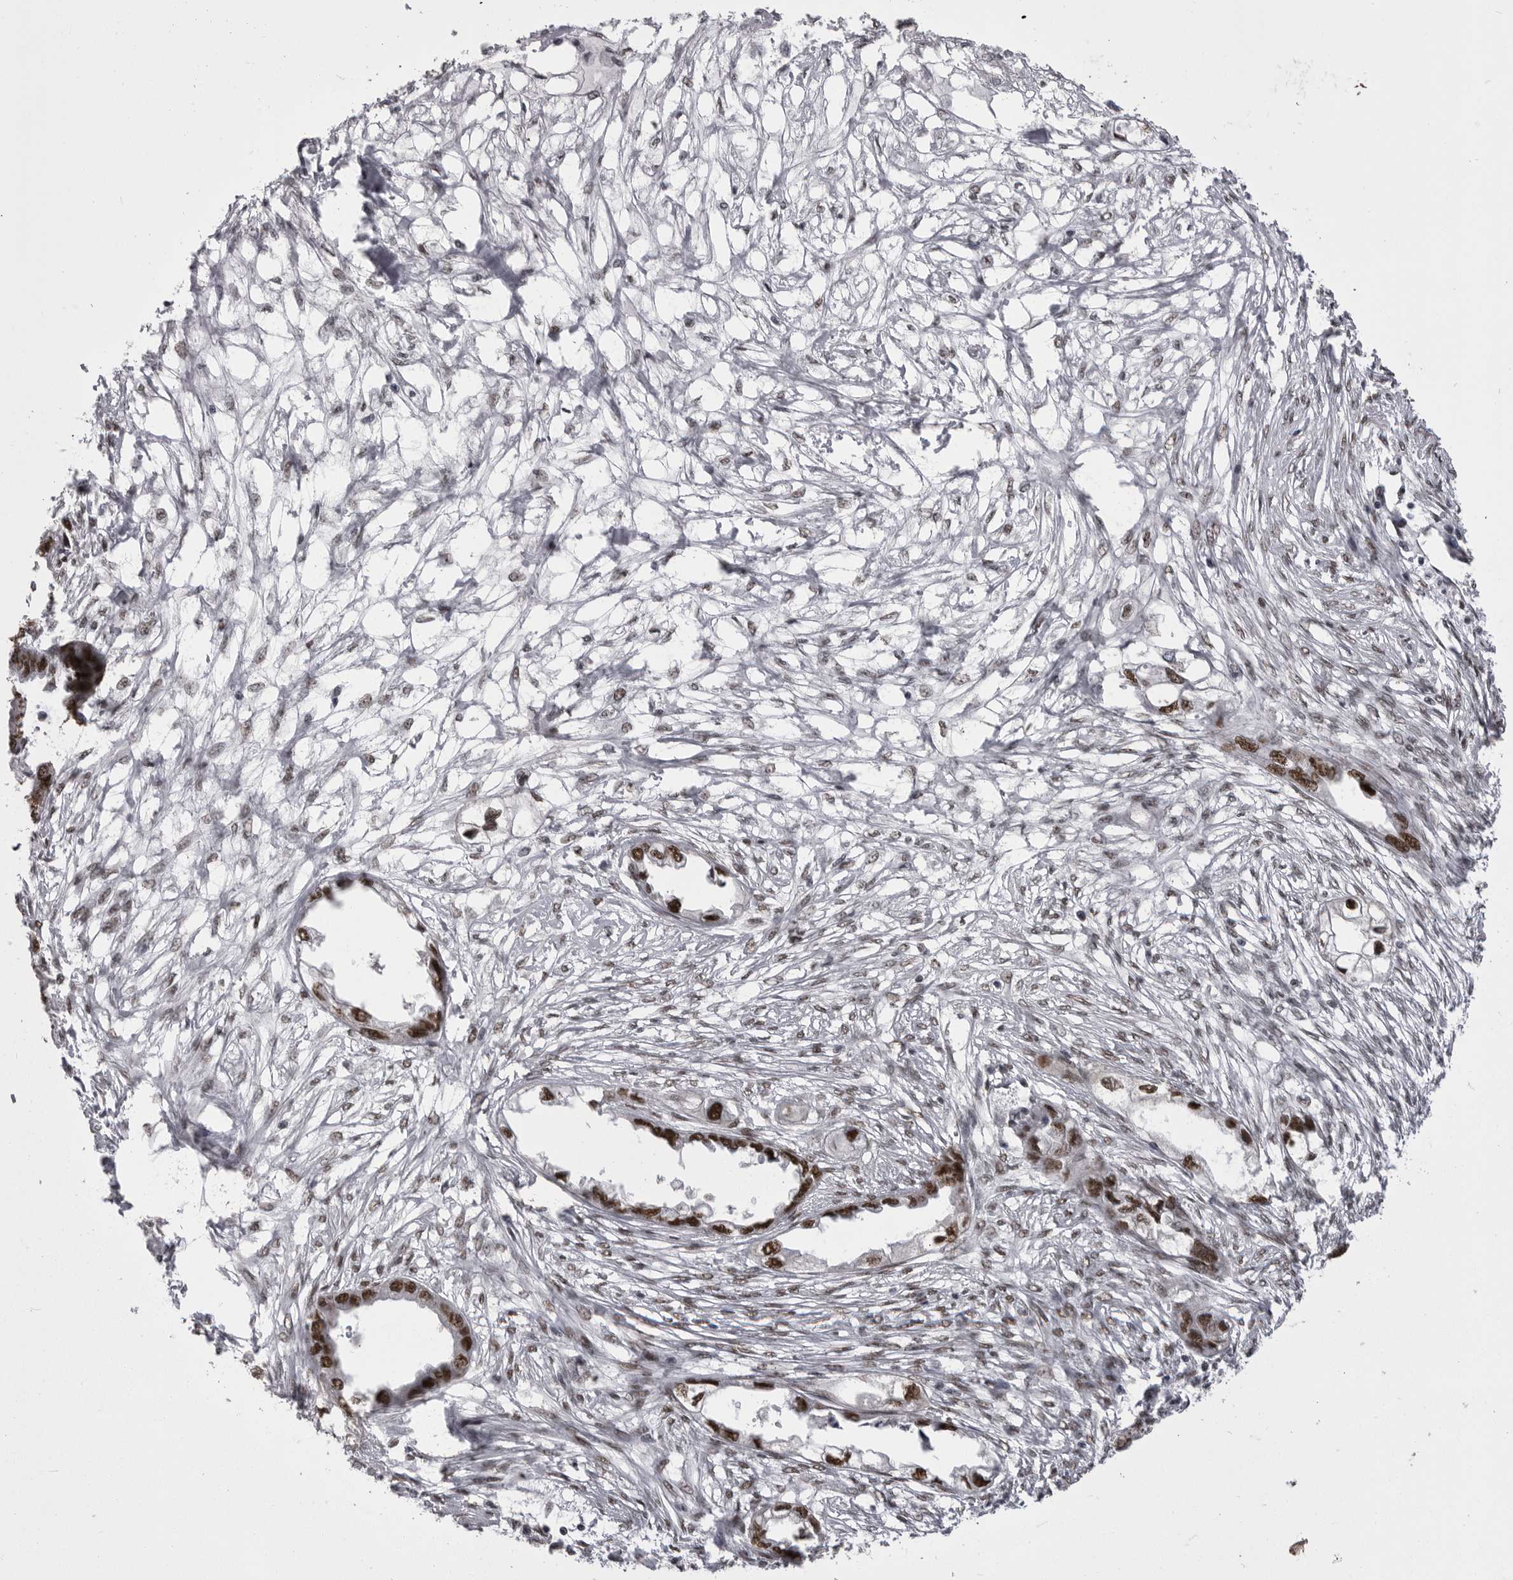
{"staining": {"intensity": "strong", "quantity": ">75%", "location": "nuclear"}, "tissue": "endometrial cancer", "cell_type": "Tumor cells", "image_type": "cancer", "snomed": [{"axis": "morphology", "description": "Adenocarcinoma, NOS"}, {"axis": "morphology", "description": "Adenocarcinoma, metastatic, NOS"}, {"axis": "topography", "description": "Adipose tissue"}, {"axis": "topography", "description": "Endometrium"}], "caption": "A high amount of strong nuclear staining is present in about >75% of tumor cells in metastatic adenocarcinoma (endometrial) tissue. The staining is performed using DAB (3,3'-diaminobenzidine) brown chromogen to label protein expression. The nuclei are counter-stained blue using hematoxylin.", "gene": "MEPCE", "patient": {"sex": "female", "age": 67}}